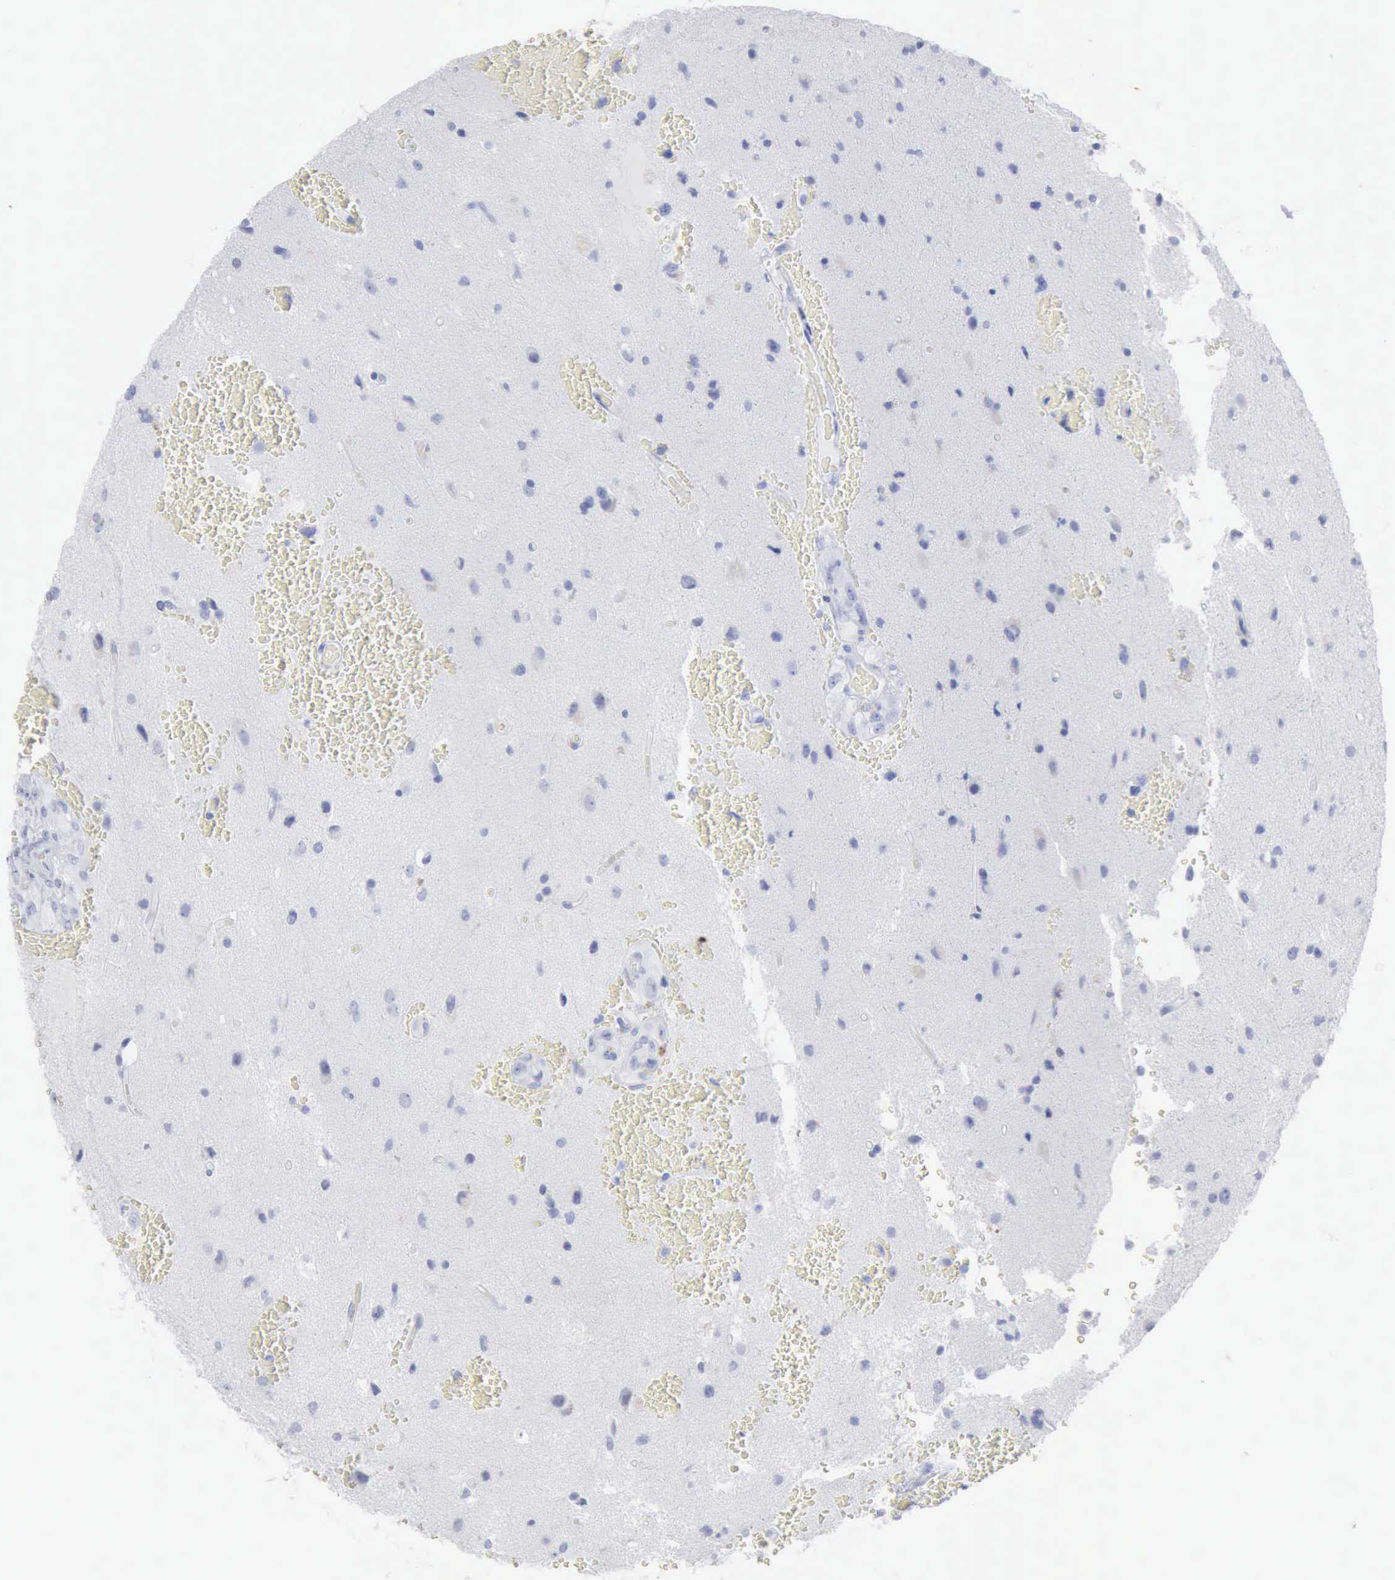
{"staining": {"intensity": "negative", "quantity": "none", "location": "none"}, "tissue": "glioma", "cell_type": "Tumor cells", "image_type": "cancer", "snomed": [{"axis": "morphology", "description": "Glioma, malignant, High grade"}, {"axis": "topography", "description": "Brain"}], "caption": "Glioma was stained to show a protein in brown. There is no significant positivity in tumor cells.", "gene": "CMA1", "patient": {"sex": "male", "age": 48}}